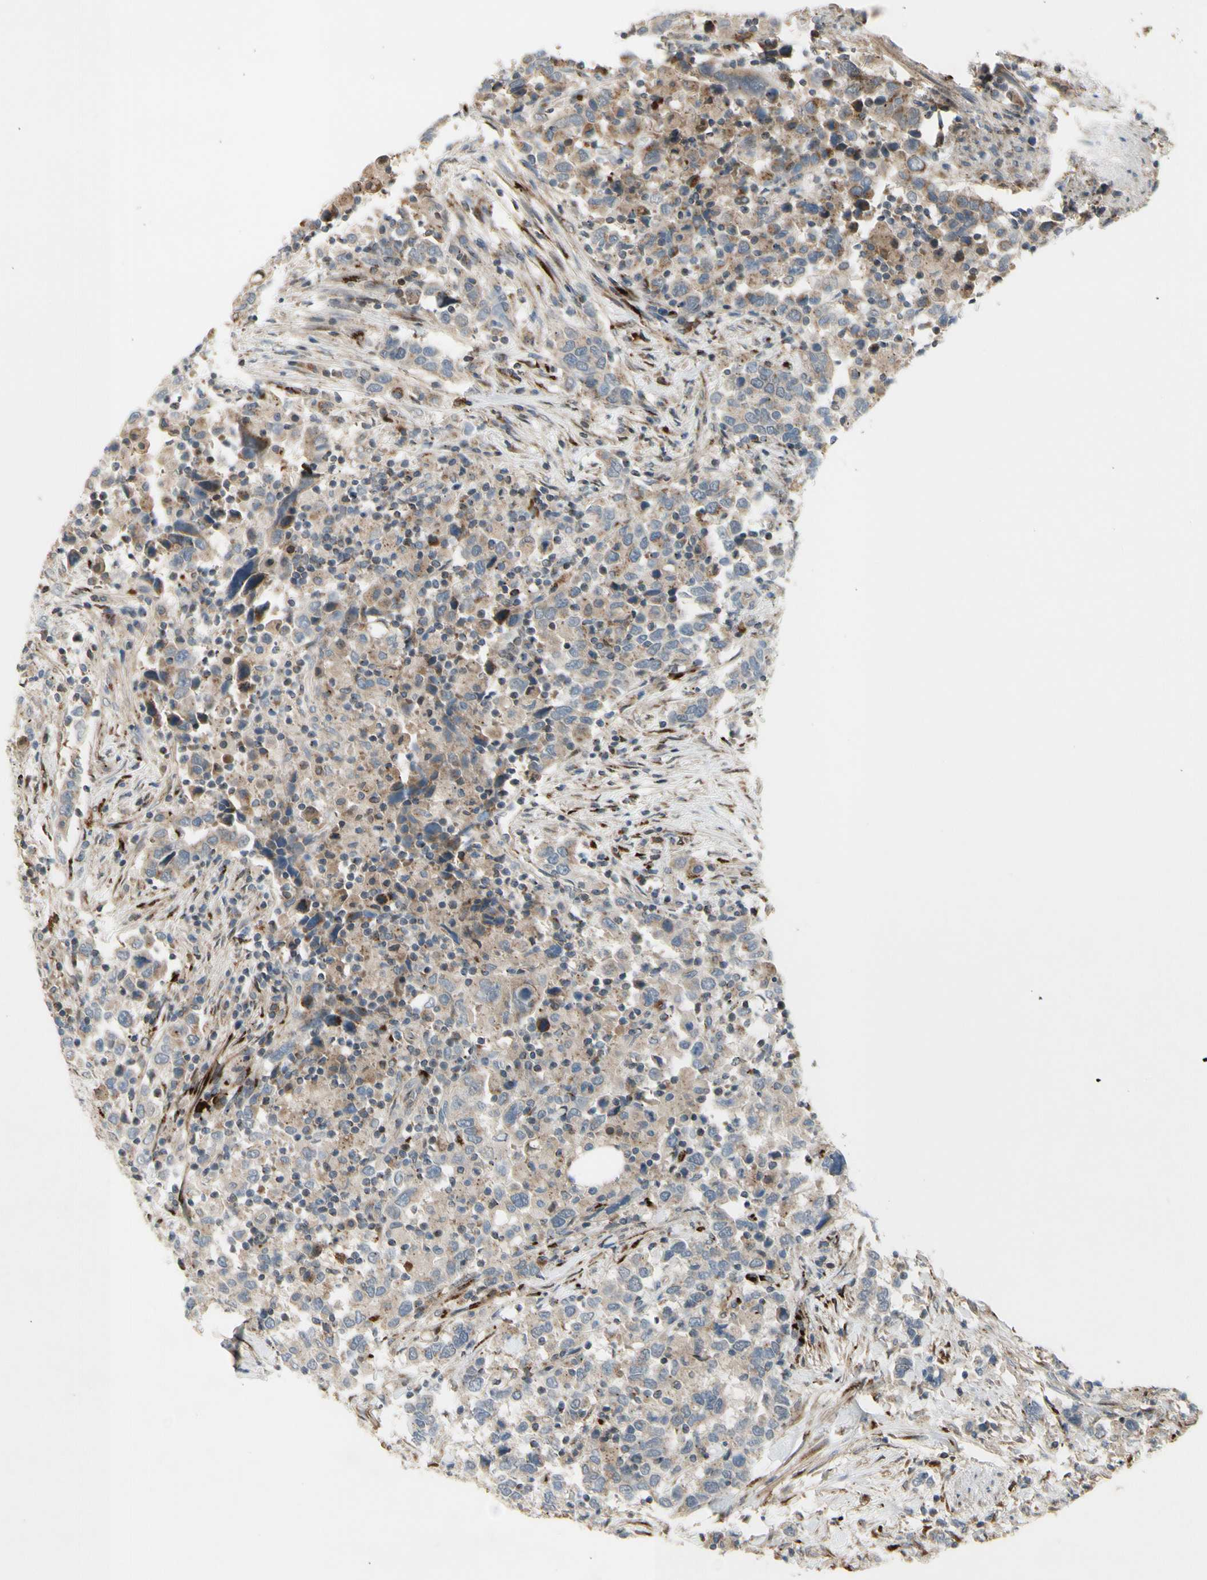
{"staining": {"intensity": "weak", "quantity": ">75%", "location": "cytoplasmic/membranous"}, "tissue": "urothelial cancer", "cell_type": "Tumor cells", "image_type": "cancer", "snomed": [{"axis": "morphology", "description": "Urothelial carcinoma, High grade"}, {"axis": "topography", "description": "Urinary bladder"}], "caption": "Immunohistochemistry photomicrograph of human urothelial cancer stained for a protein (brown), which exhibits low levels of weak cytoplasmic/membranous positivity in about >75% of tumor cells.", "gene": "GALNT5", "patient": {"sex": "male", "age": 61}}